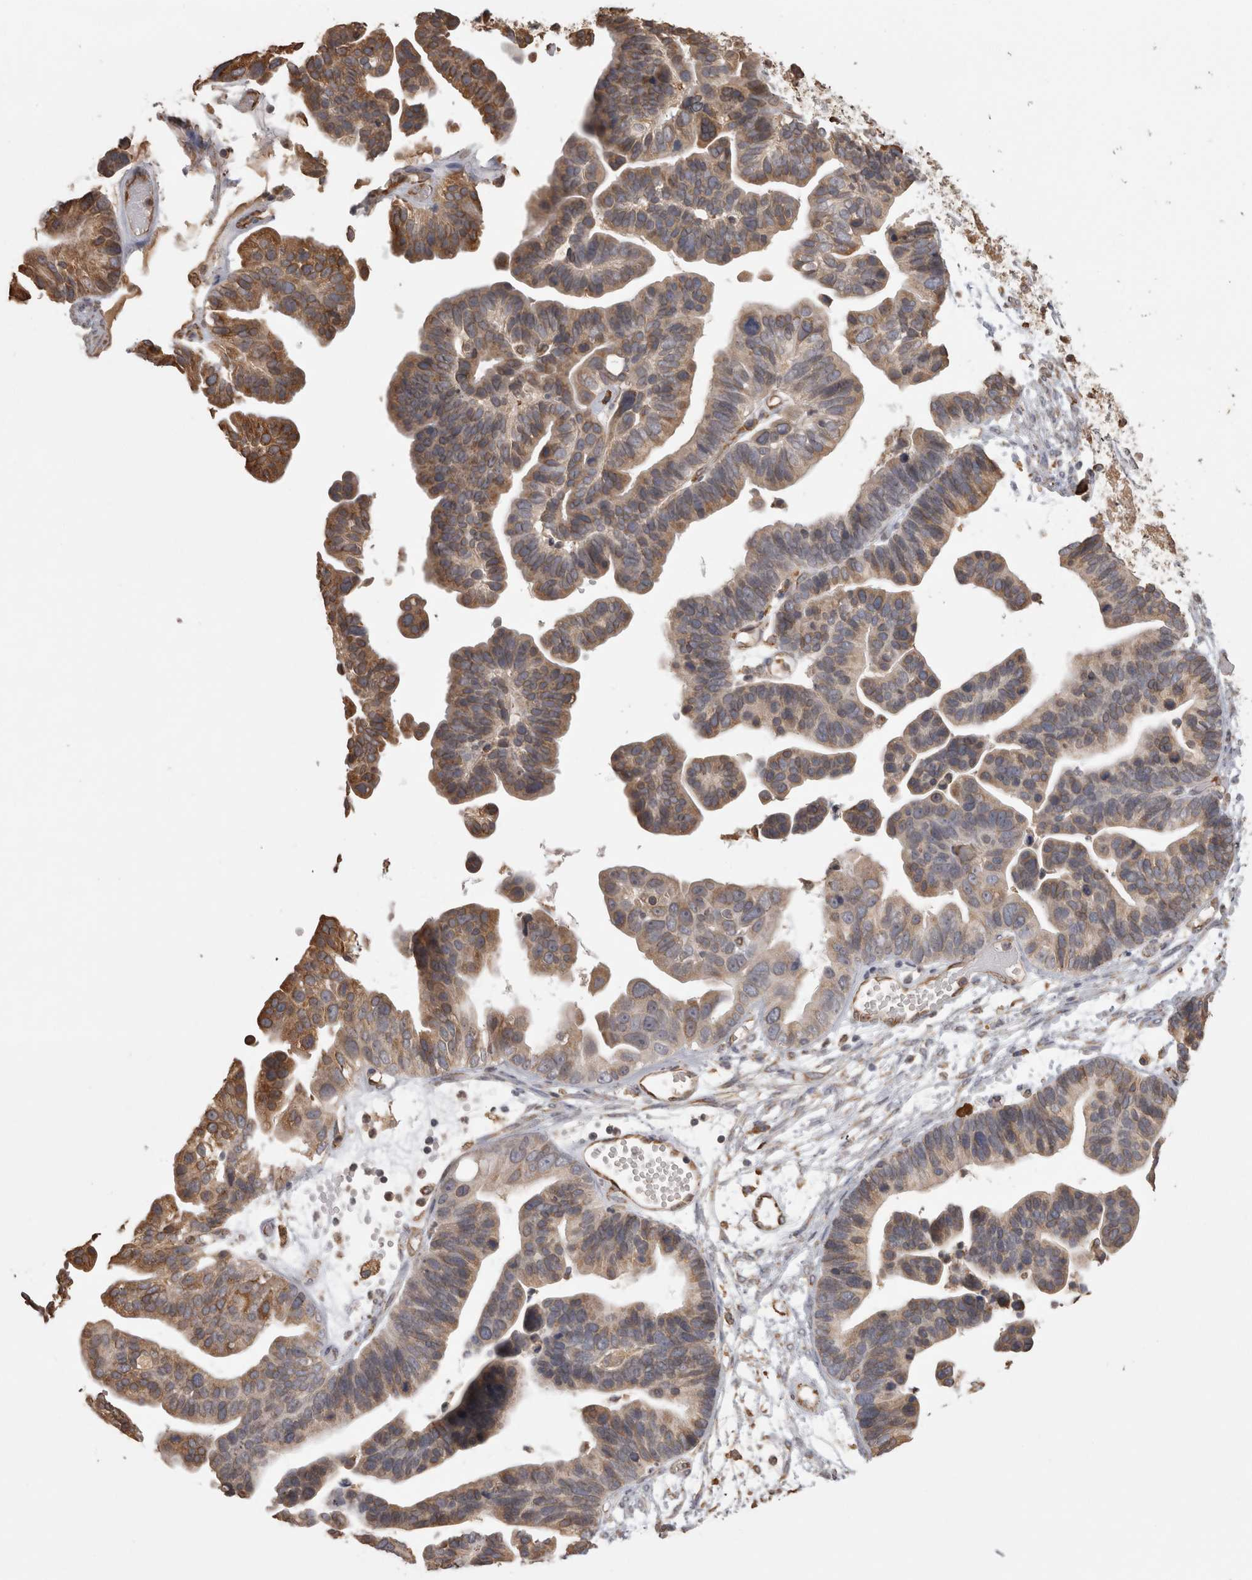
{"staining": {"intensity": "moderate", "quantity": ">75%", "location": "cytoplasmic/membranous"}, "tissue": "ovarian cancer", "cell_type": "Tumor cells", "image_type": "cancer", "snomed": [{"axis": "morphology", "description": "Cystadenocarcinoma, serous, NOS"}, {"axis": "topography", "description": "Ovary"}], "caption": "Ovarian cancer was stained to show a protein in brown. There is medium levels of moderate cytoplasmic/membranous positivity in about >75% of tumor cells.", "gene": "PON2", "patient": {"sex": "female", "age": 56}}